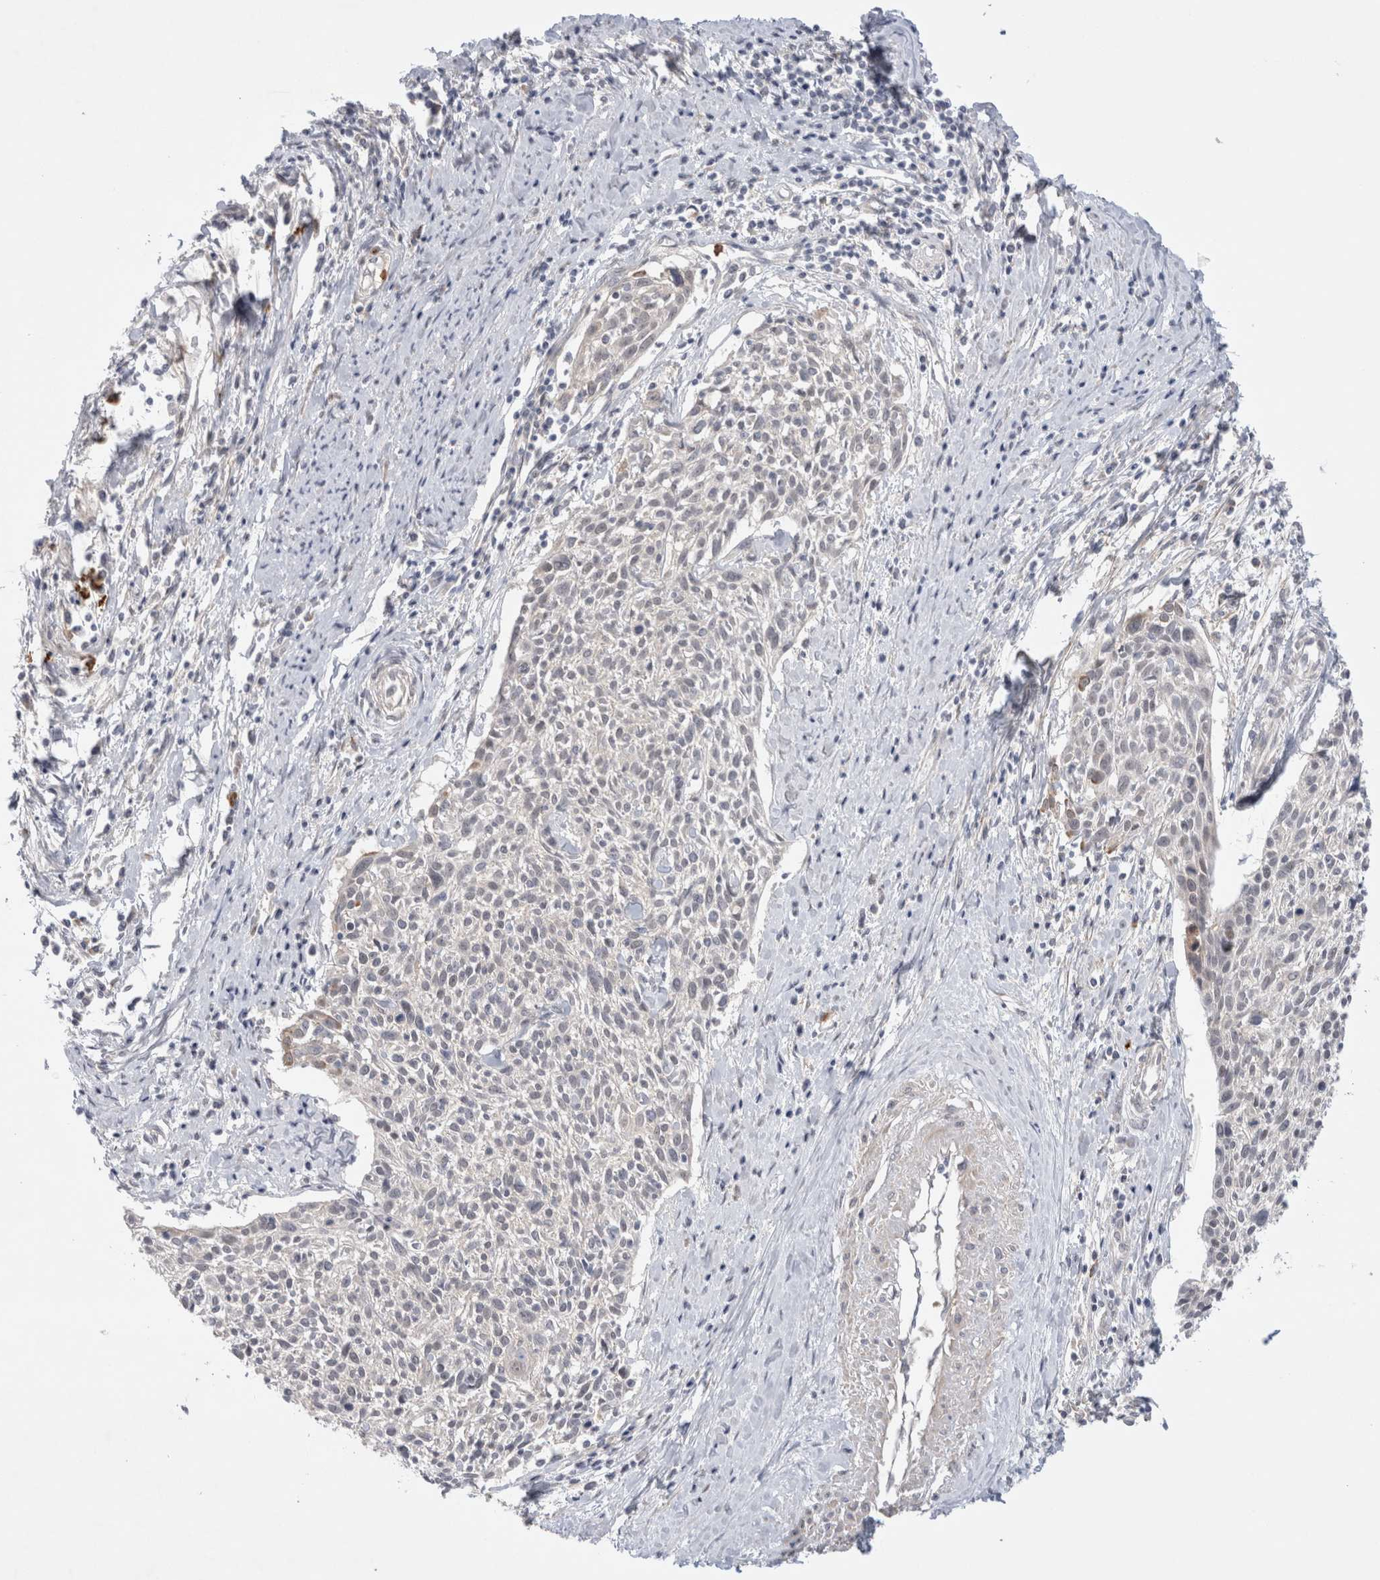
{"staining": {"intensity": "negative", "quantity": "none", "location": "none"}, "tissue": "cervical cancer", "cell_type": "Tumor cells", "image_type": "cancer", "snomed": [{"axis": "morphology", "description": "Squamous cell carcinoma, NOS"}, {"axis": "topography", "description": "Cervix"}], "caption": "Cervical cancer was stained to show a protein in brown. There is no significant staining in tumor cells. (IHC, brightfield microscopy, high magnification).", "gene": "GSDMB", "patient": {"sex": "female", "age": 51}}